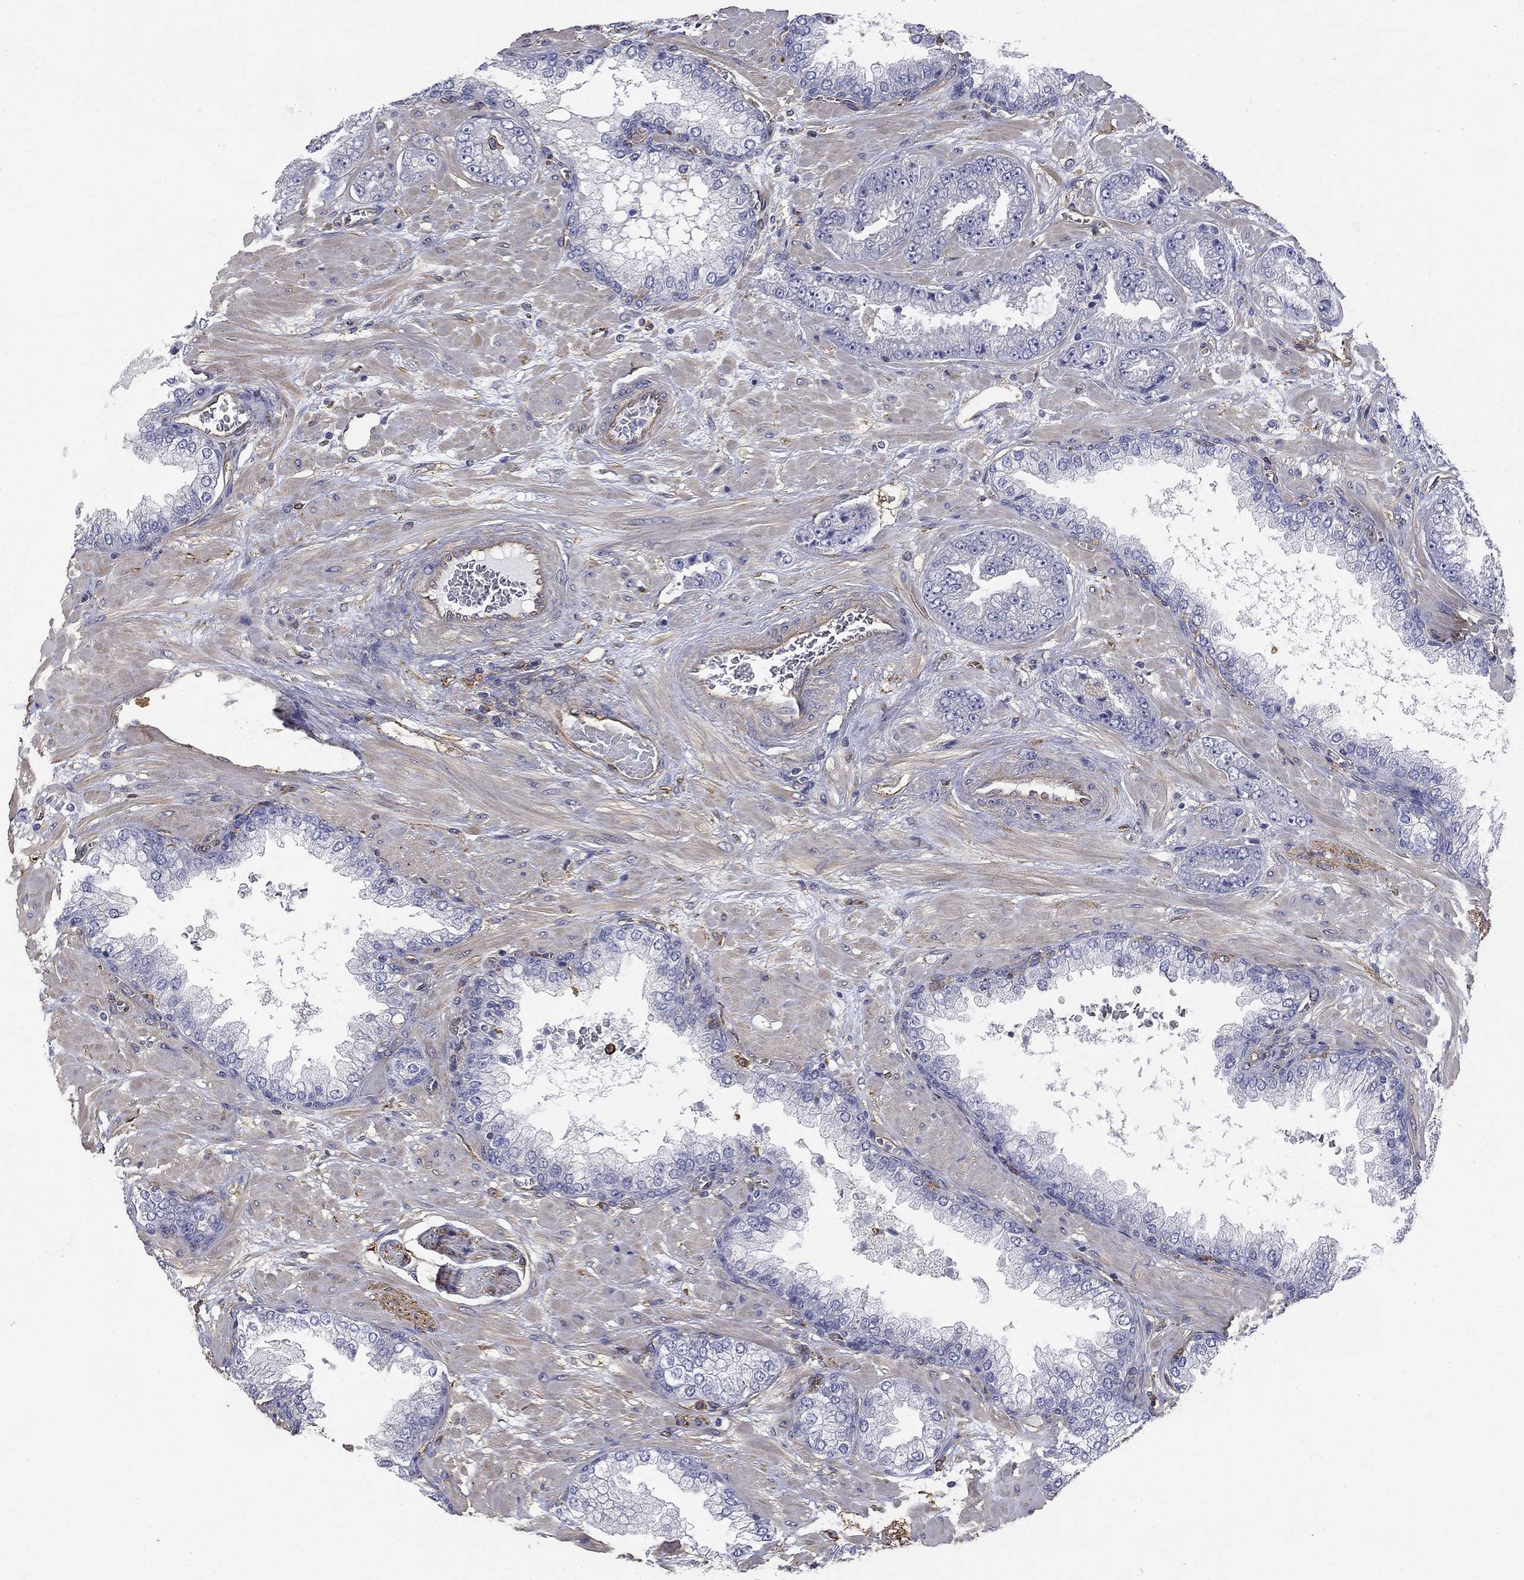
{"staining": {"intensity": "negative", "quantity": "none", "location": "none"}, "tissue": "prostate cancer", "cell_type": "Tumor cells", "image_type": "cancer", "snomed": [{"axis": "morphology", "description": "Adenocarcinoma, Low grade"}, {"axis": "topography", "description": "Prostate"}], "caption": "IHC image of prostate cancer (low-grade adenocarcinoma) stained for a protein (brown), which displays no positivity in tumor cells. Nuclei are stained in blue.", "gene": "DPYSL2", "patient": {"sex": "male", "age": 57}}